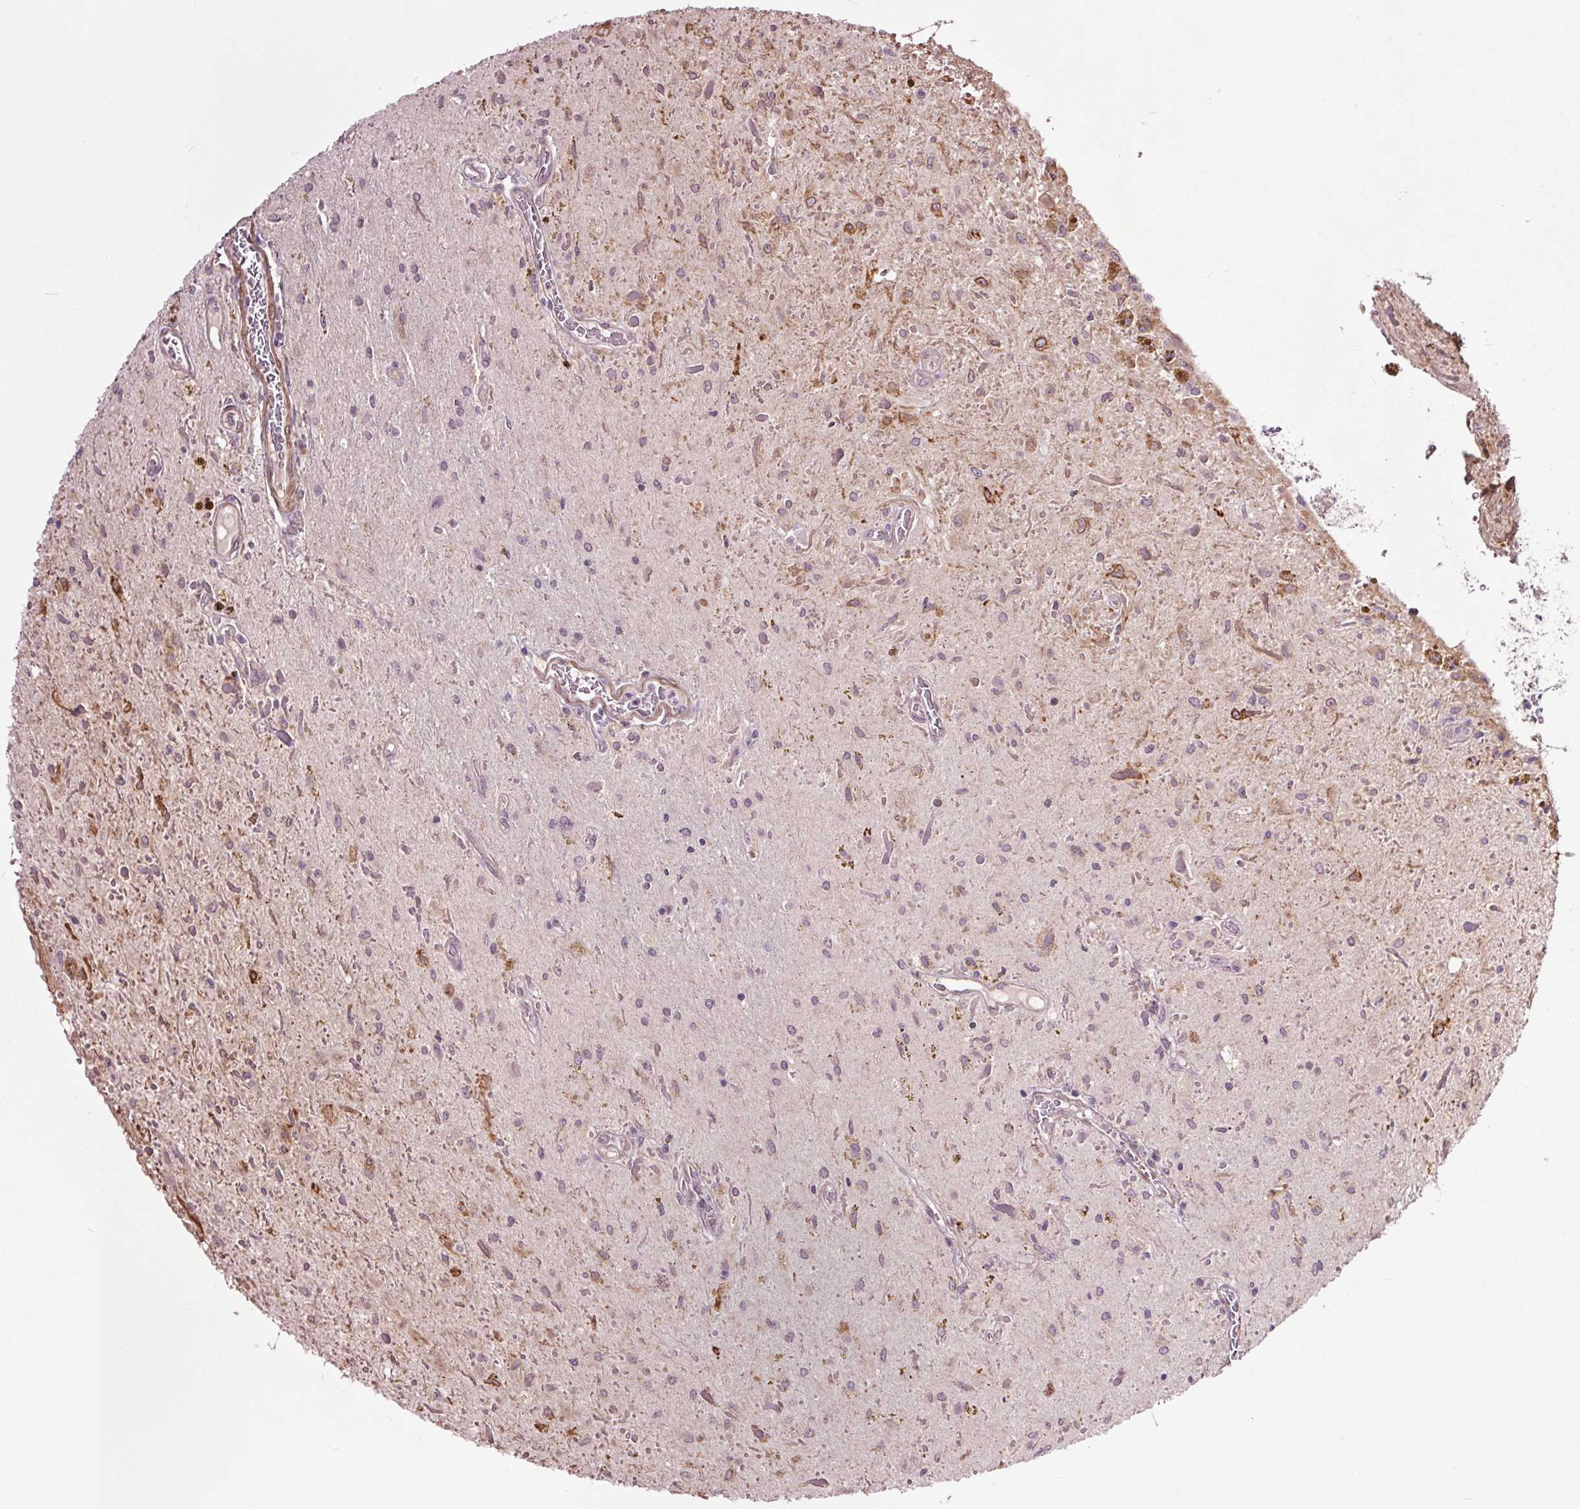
{"staining": {"intensity": "negative", "quantity": "none", "location": "none"}, "tissue": "glioma", "cell_type": "Tumor cells", "image_type": "cancer", "snomed": [{"axis": "morphology", "description": "Glioma, malignant, Low grade"}, {"axis": "topography", "description": "Cerebellum"}], "caption": "This is an immunohistochemistry micrograph of low-grade glioma (malignant). There is no staining in tumor cells.", "gene": "HAUS5", "patient": {"sex": "female", "age": 14}}